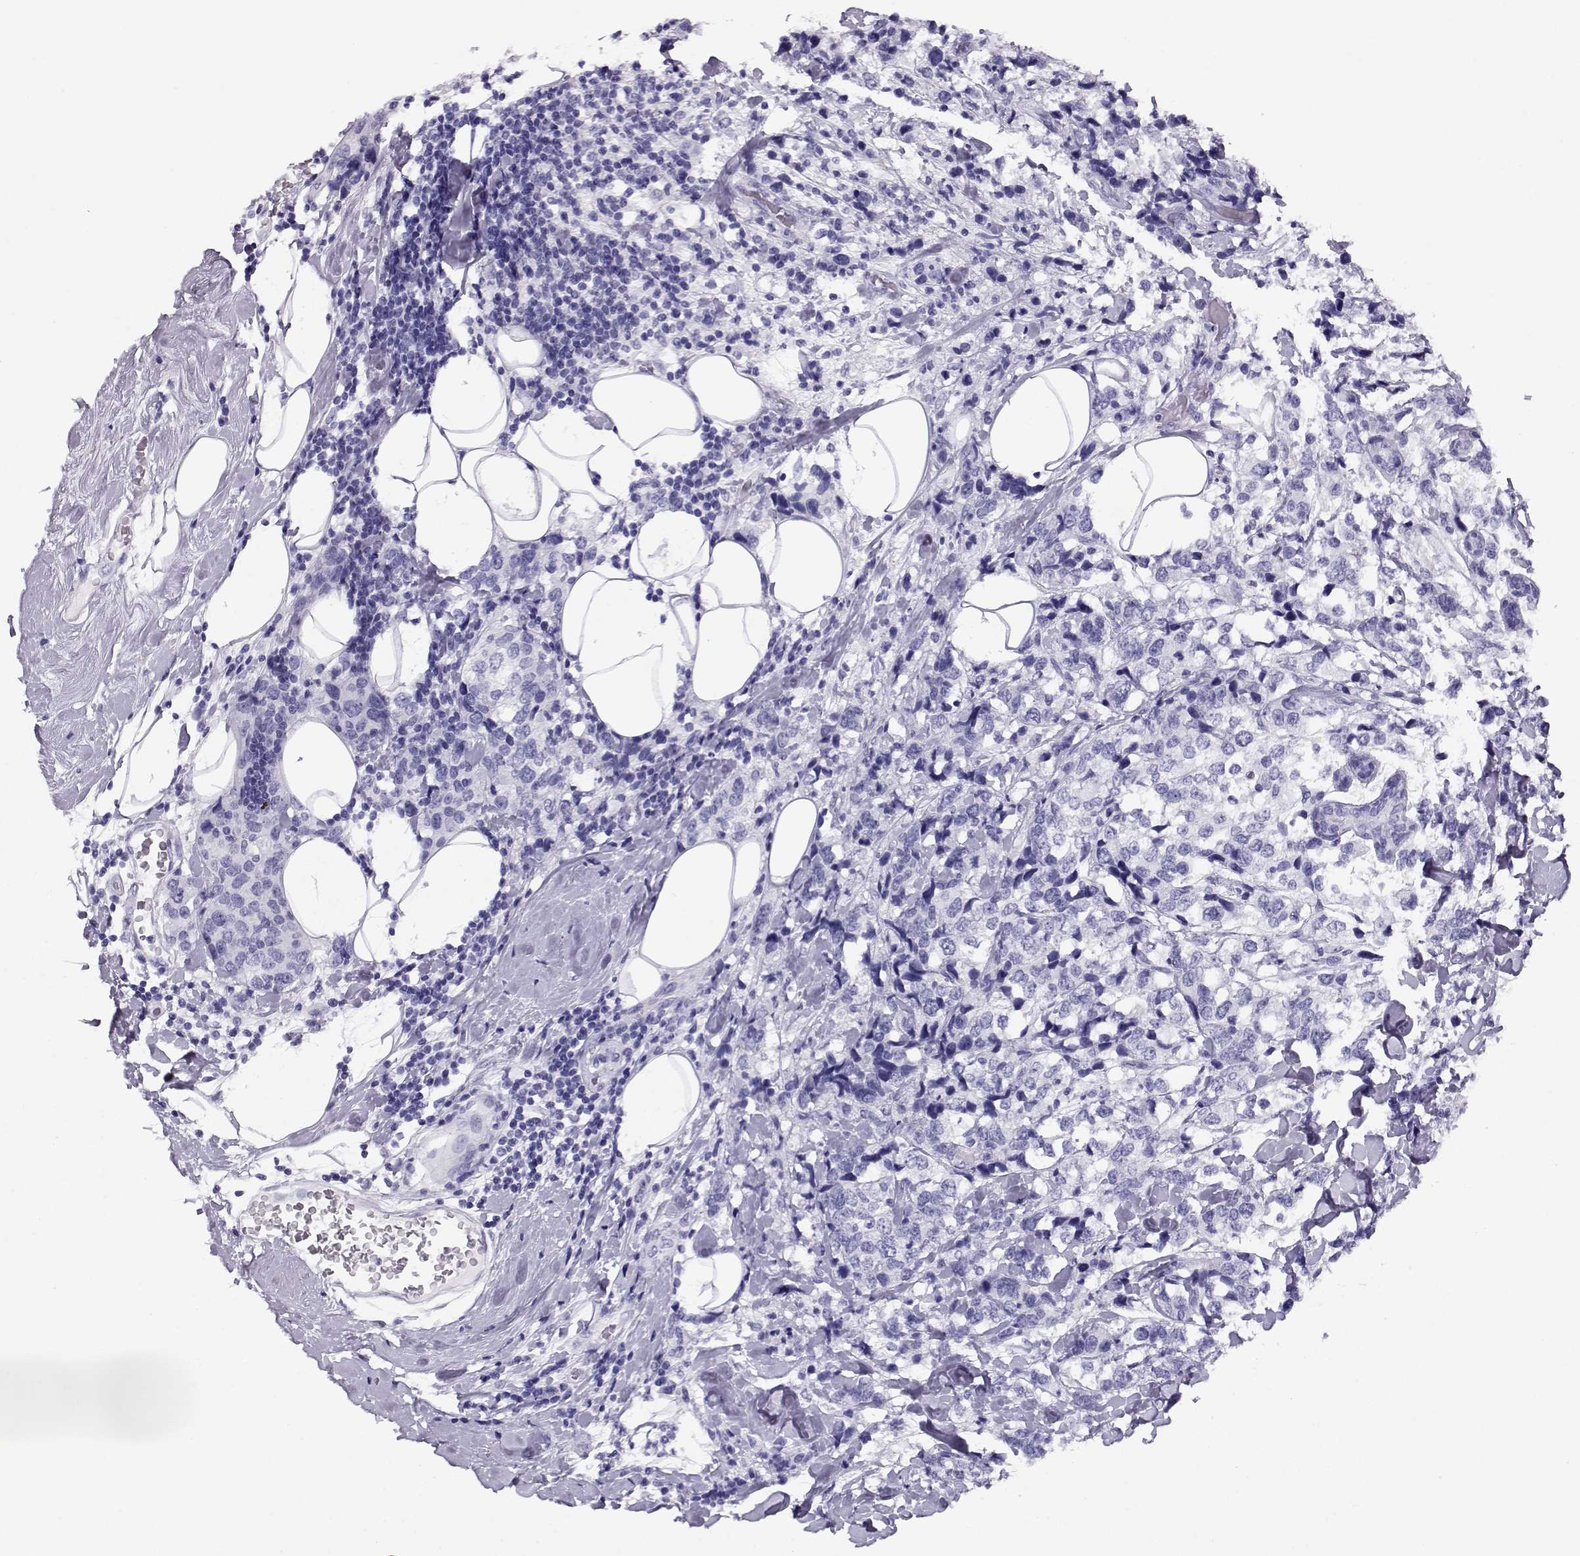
{"staining": {"intensity": "negative", "quantity": "none", "location": "none"}, "tissue": "breast cancer", "cell_type": "Tumor cells", "image_type": "cancer", "snomed": [{"axis": "morphology", "description": "Lobular carcinoma"}, {"axis": "topography", "description": "Breast"}], "caption": "High magnification brightfield microscopy of breast cancer (lobular carcinoma) stained with DAB (3,3'-diaminobenzidine) (brown) and counterstained with hematoxylin (blue): tumor cells show no significant expression. (Stains: DAB IHC with hematoxylin counter stain, Microscopy: brightfield microscopy at high magnification).", "gene": "CRX", "patient": {"sex": "female", "age": 59}}